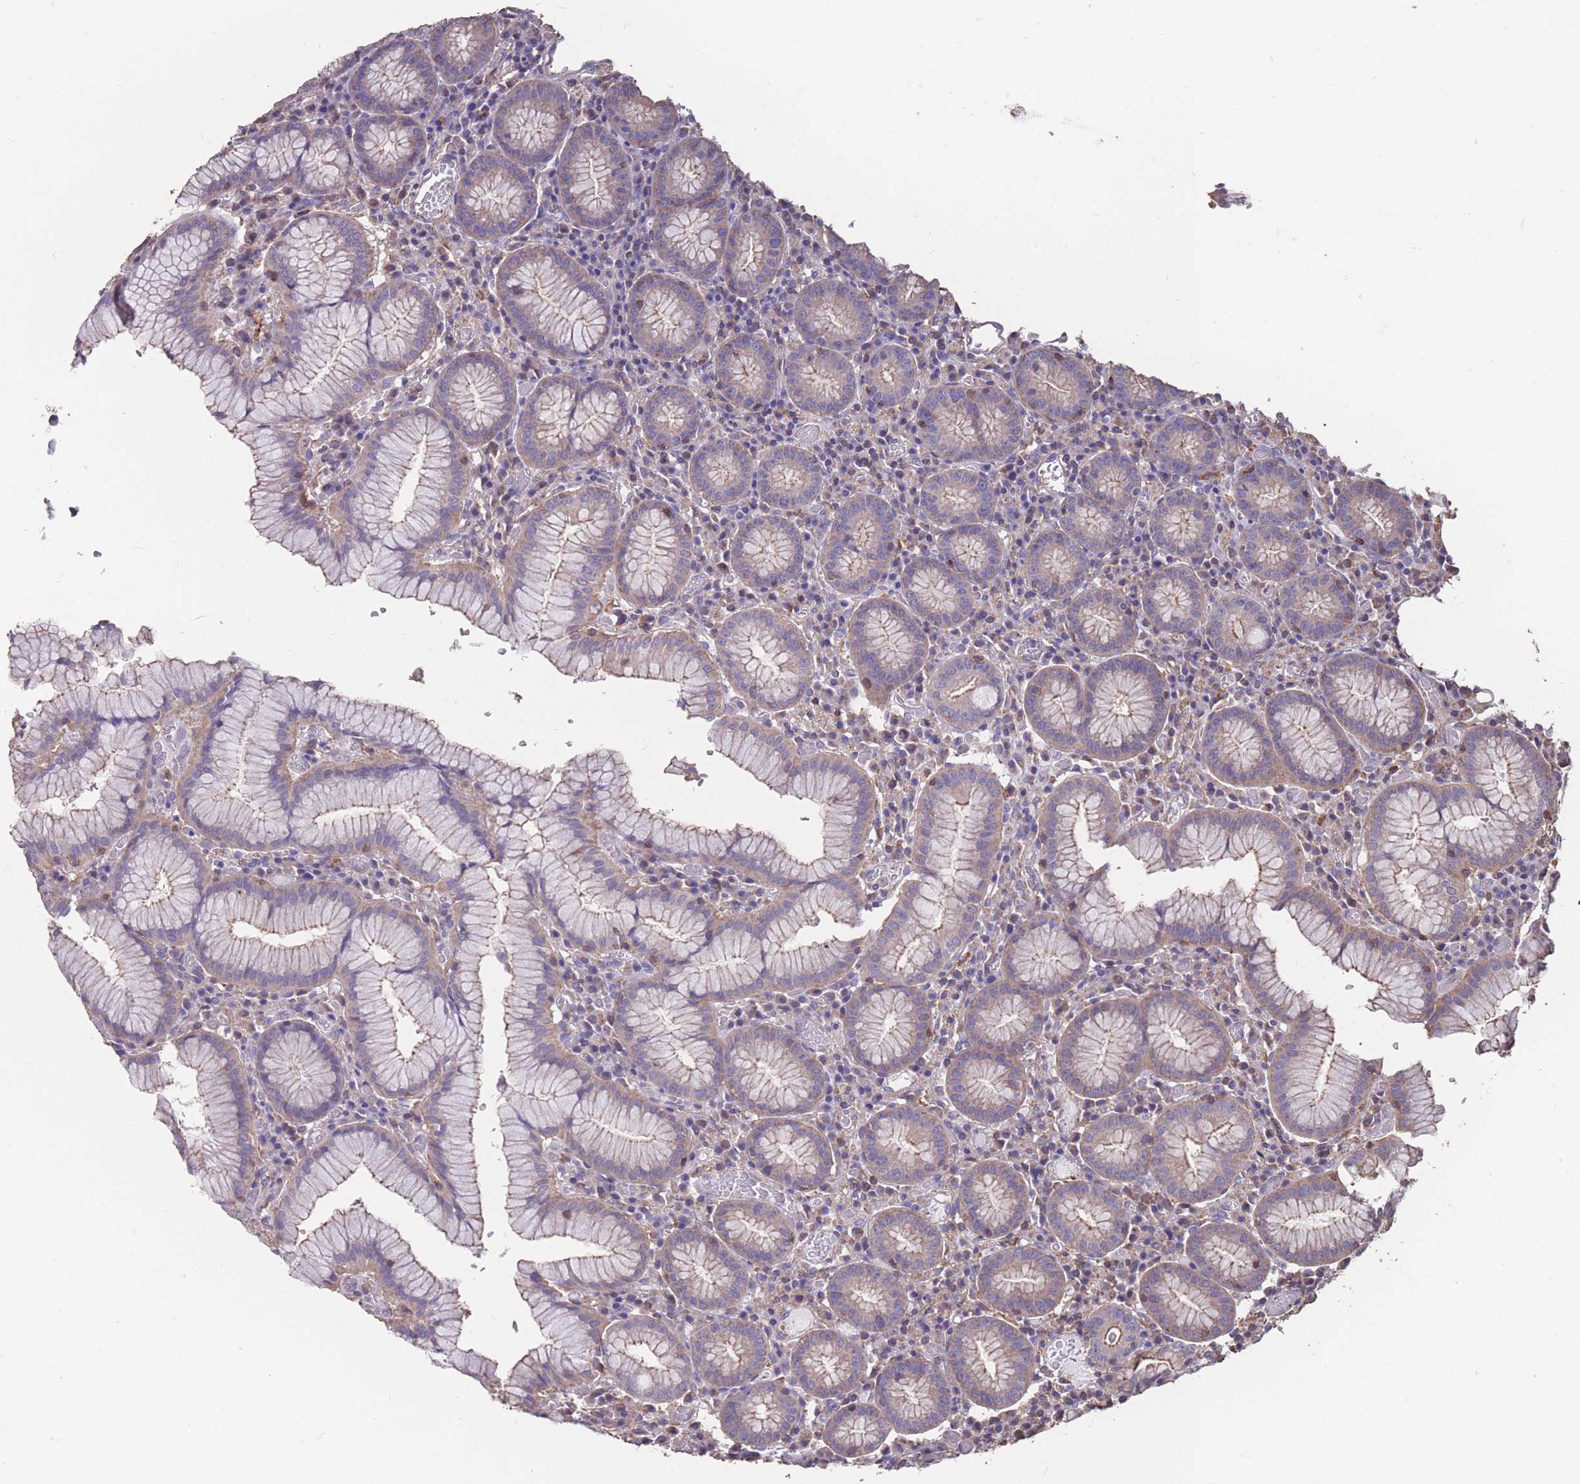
{"staining": {"intensity": "moderate", "quantity": "25%-75%", "location": "cytoplasmic/membranous"}, "tissue": "stomach", "cell_type": "Glandular cells", "image_type": "normal", "snomed": [{"axis": "morphology", "description": "Normal tissue, NOS"}, {"axis": "topography", "description": "Stomach"}], "caption": "This histopathology image shows immunohistochemistry (IHC) staining of unremarkable stomach, with medium moderate cytoplasmic/membranous staining in approximately 25%-75% of glandular cells.", "gene": "NUDT21", "patient": {"sex": "male", "age": 55}}